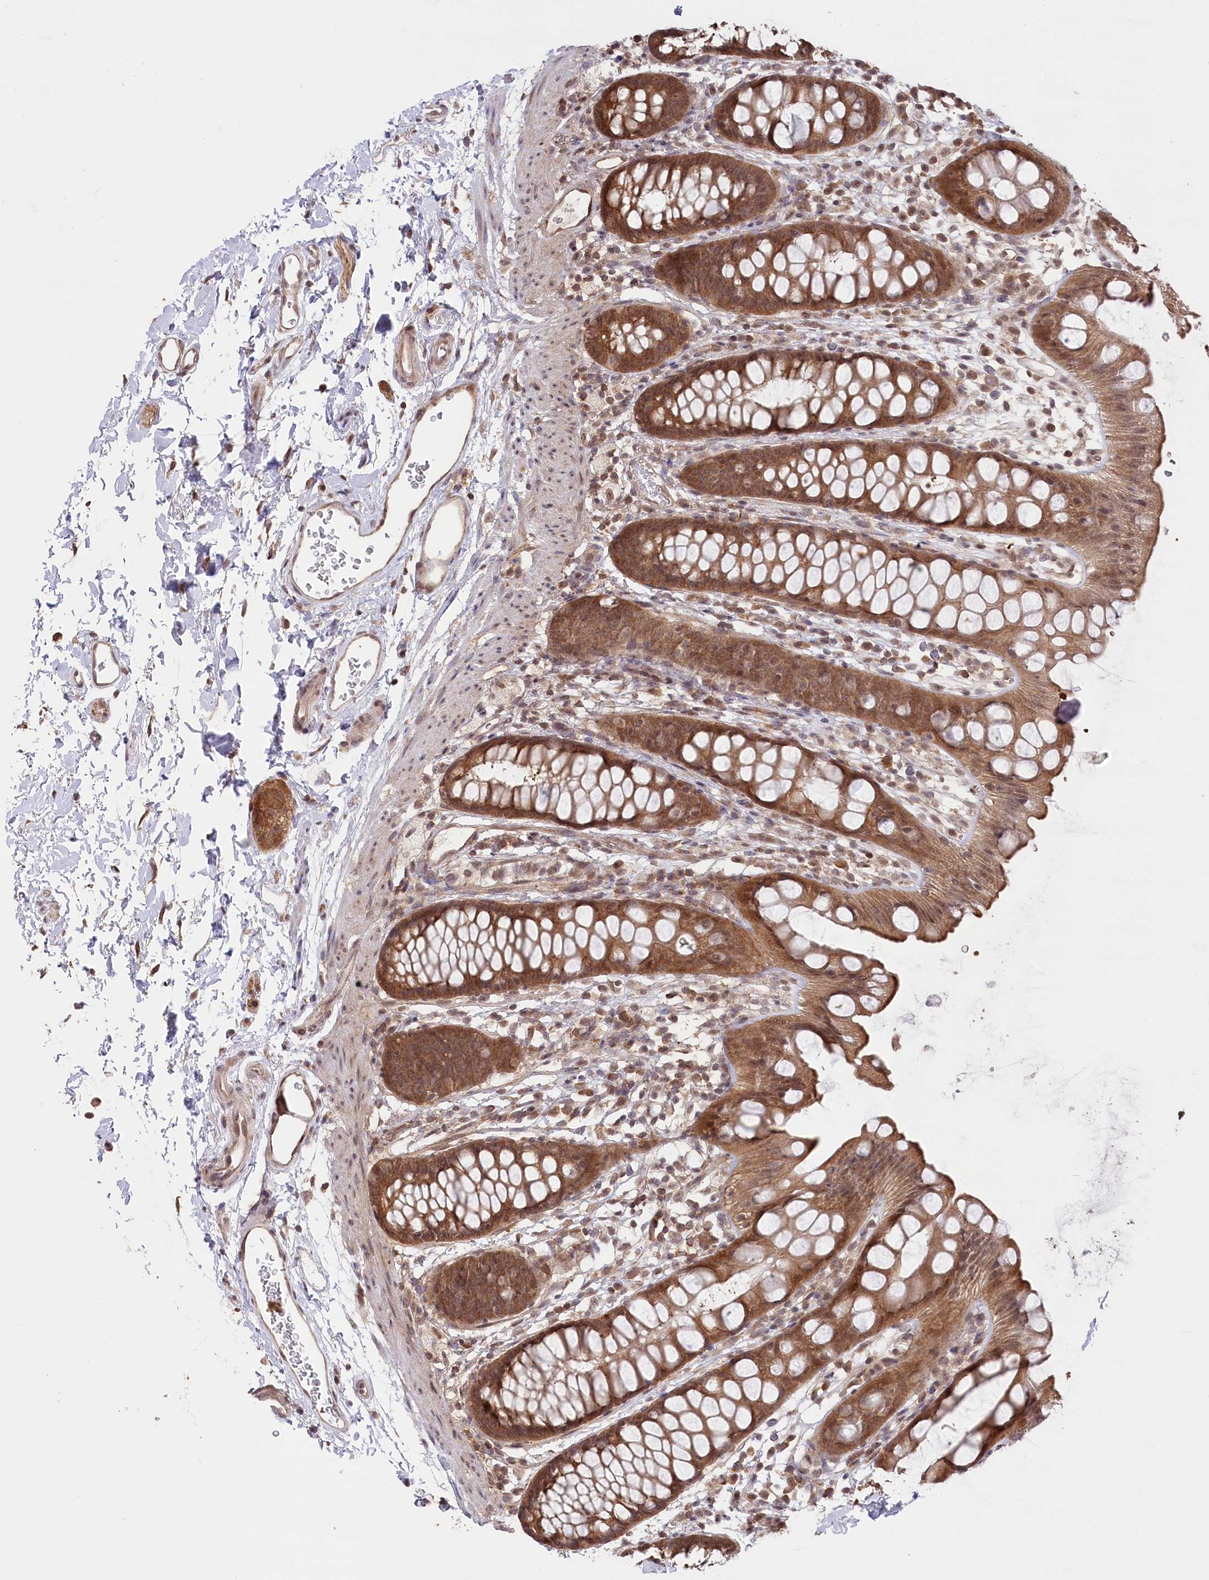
{"staining": {"intensity": "moderate", "quantity": ">75%", "location": "cytoplasmic/membranous,nuclear"}, "tissue": "rectum", "cell_type": "Glandular cells", "image_type": "normal", "snomed": [{"axis": "morphology", "description": "Normal tissue, NOS"}, {"axis": "topography", "description": "Rectum"}], "caption": "Normal rectum was stained to show a protein in brown. There is medium levels of moderate cytoplasmic/membranous,nuclear expression in about >75% of glandular cells.", "gene": "CCSER2", "patient": {"sex": "female", "age": 65}}